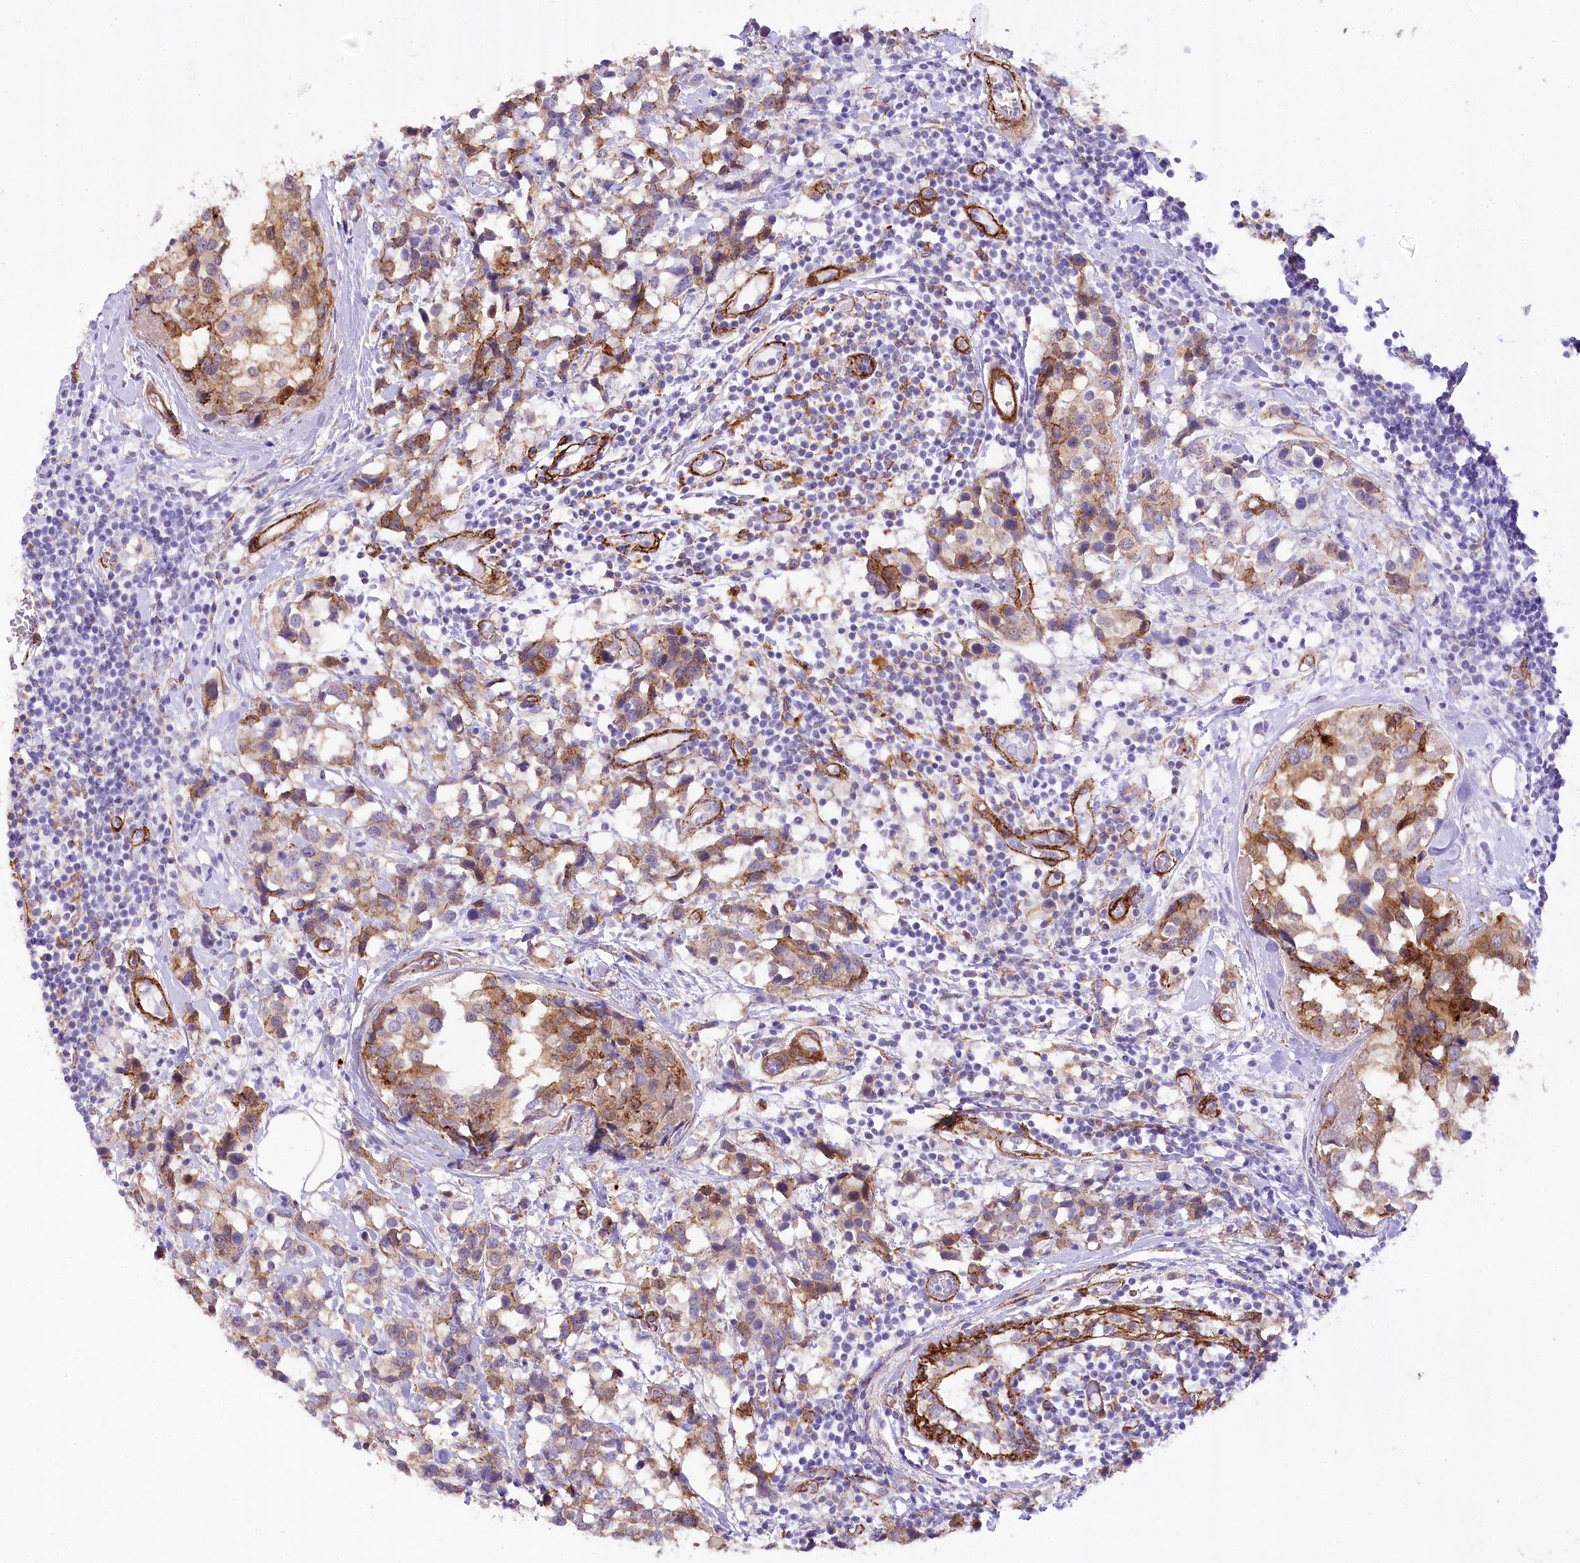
{"staining": {"intensity": "moderate", "quantity": "<25%", "location": "cytoplasmic/membranous"}, "tissue": "breast cancer", "cell_type": "Tumor cells", "image_type": "cancer", "snomed": [{"axis": "morphology", "description": "Lobular carcinoma"}, {"axis": "topography", "description": "Breast"}], "caption": "A photomicrograph of human lobular carcinoma (breast) stained for a protein displays moderate cytoplasmic/membranous brown staining in tumor cells. The staining was performed using DAB (3,3'-diaminobenzidine), with brown indicating positive protein expression. Nuclei are stained blue with hematoxylin.", "gene": "SYNPO2", "patient": {"sex": "female", "age": 59}}